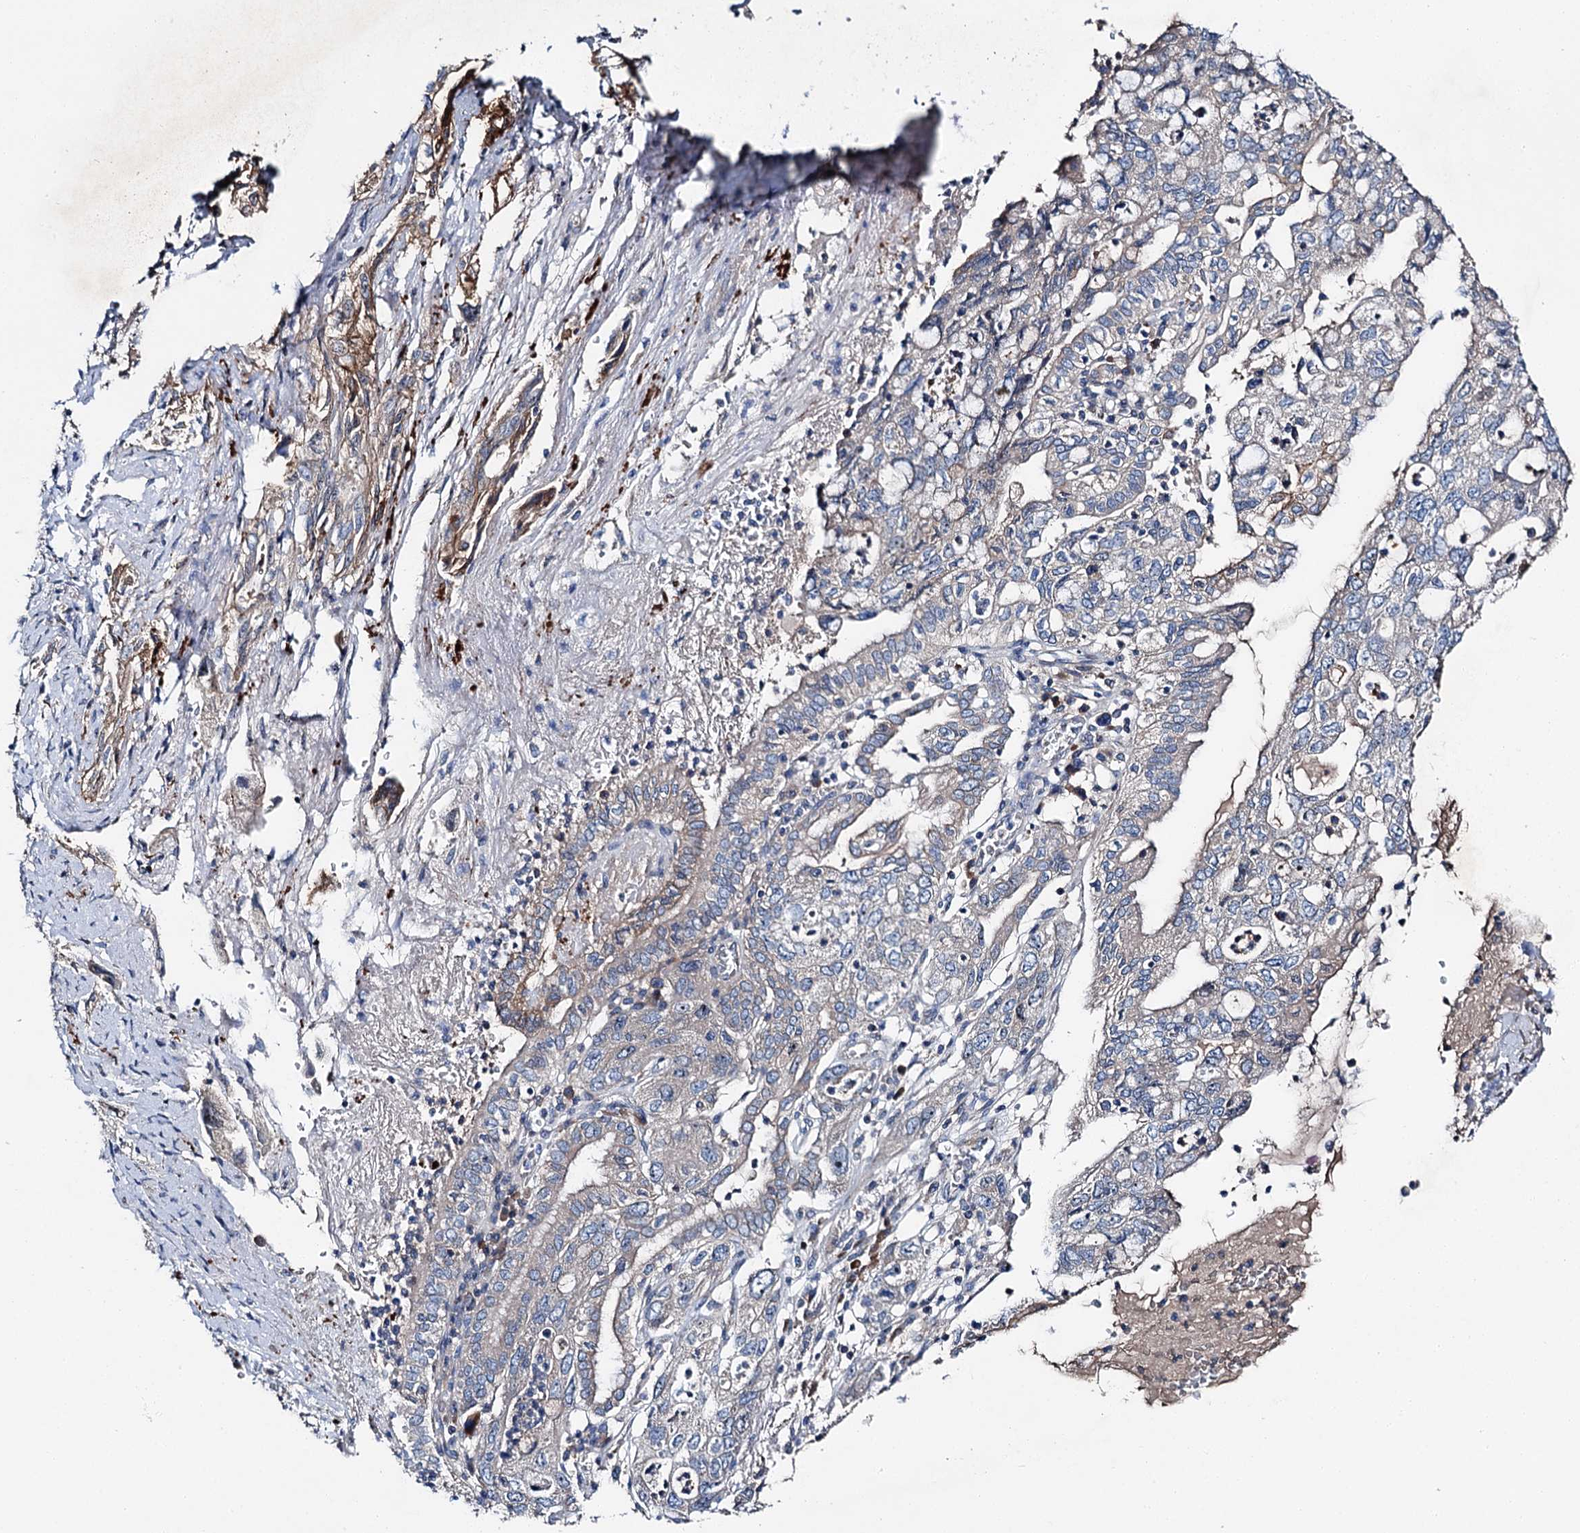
{"staining": {"intensity": "weak", "quantity": "<25%", "location": "cytoplasmic/membranous"}, "tissue": "pancreatic cancer", "cell_type": "Tumor cells", "image_type": "cancer", "snomed": [{"axis": "morphology", "description": "Adenocarcinoma, NOS"}, {"axis": "topography", "description": "Pancreas"}], "caption": "Adenocarcinoma (pancreatic) was stained to show a protein in brown. There is no significant positivity in tumor cells.", "gene": "SLC22A25", "patient": {"sex": "female", "age": 73}}